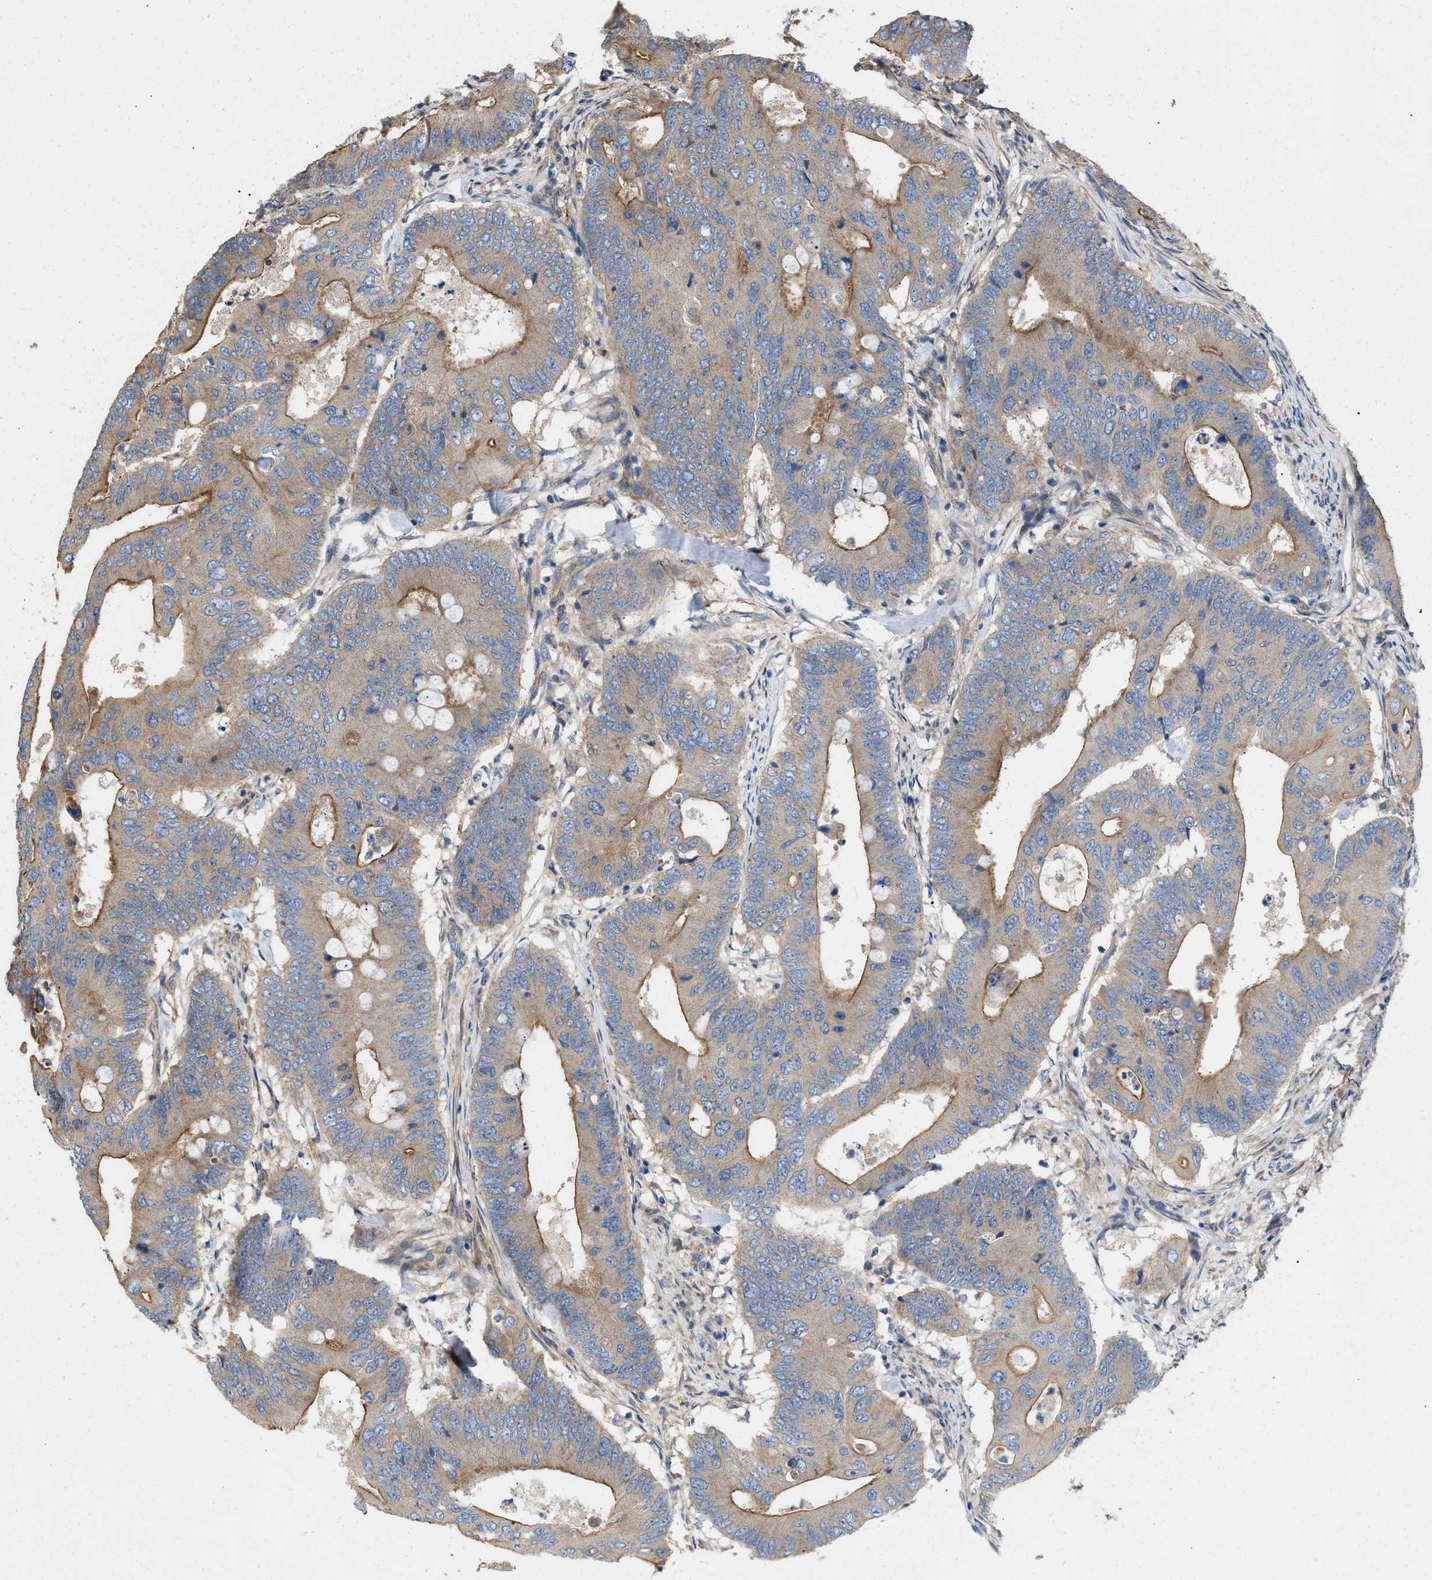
{"staining": {"intensity": "moderate", "quantity": "25%-75%", "location": "cytoplasmic/membranous"}, "tissue": "colorectal cancer", "cell_type": "Tumor cells", "image_type": "cancer", "snomed": [{"axis": "morphology", "description": "Adenocarcinoma, NOS"}, {"axis": "topography", "description": "Colon"}], "caption": "Moderate cytoplasmic/membranous expression is identified in approximately 25%-75% of tumor cells in colorectal adenocarcinoma. (brown staining indicates protein expression, while blue staining denotes nuclei).", "gene": "EPS15L1", "patient": {"sex": "male", "age": 71}}